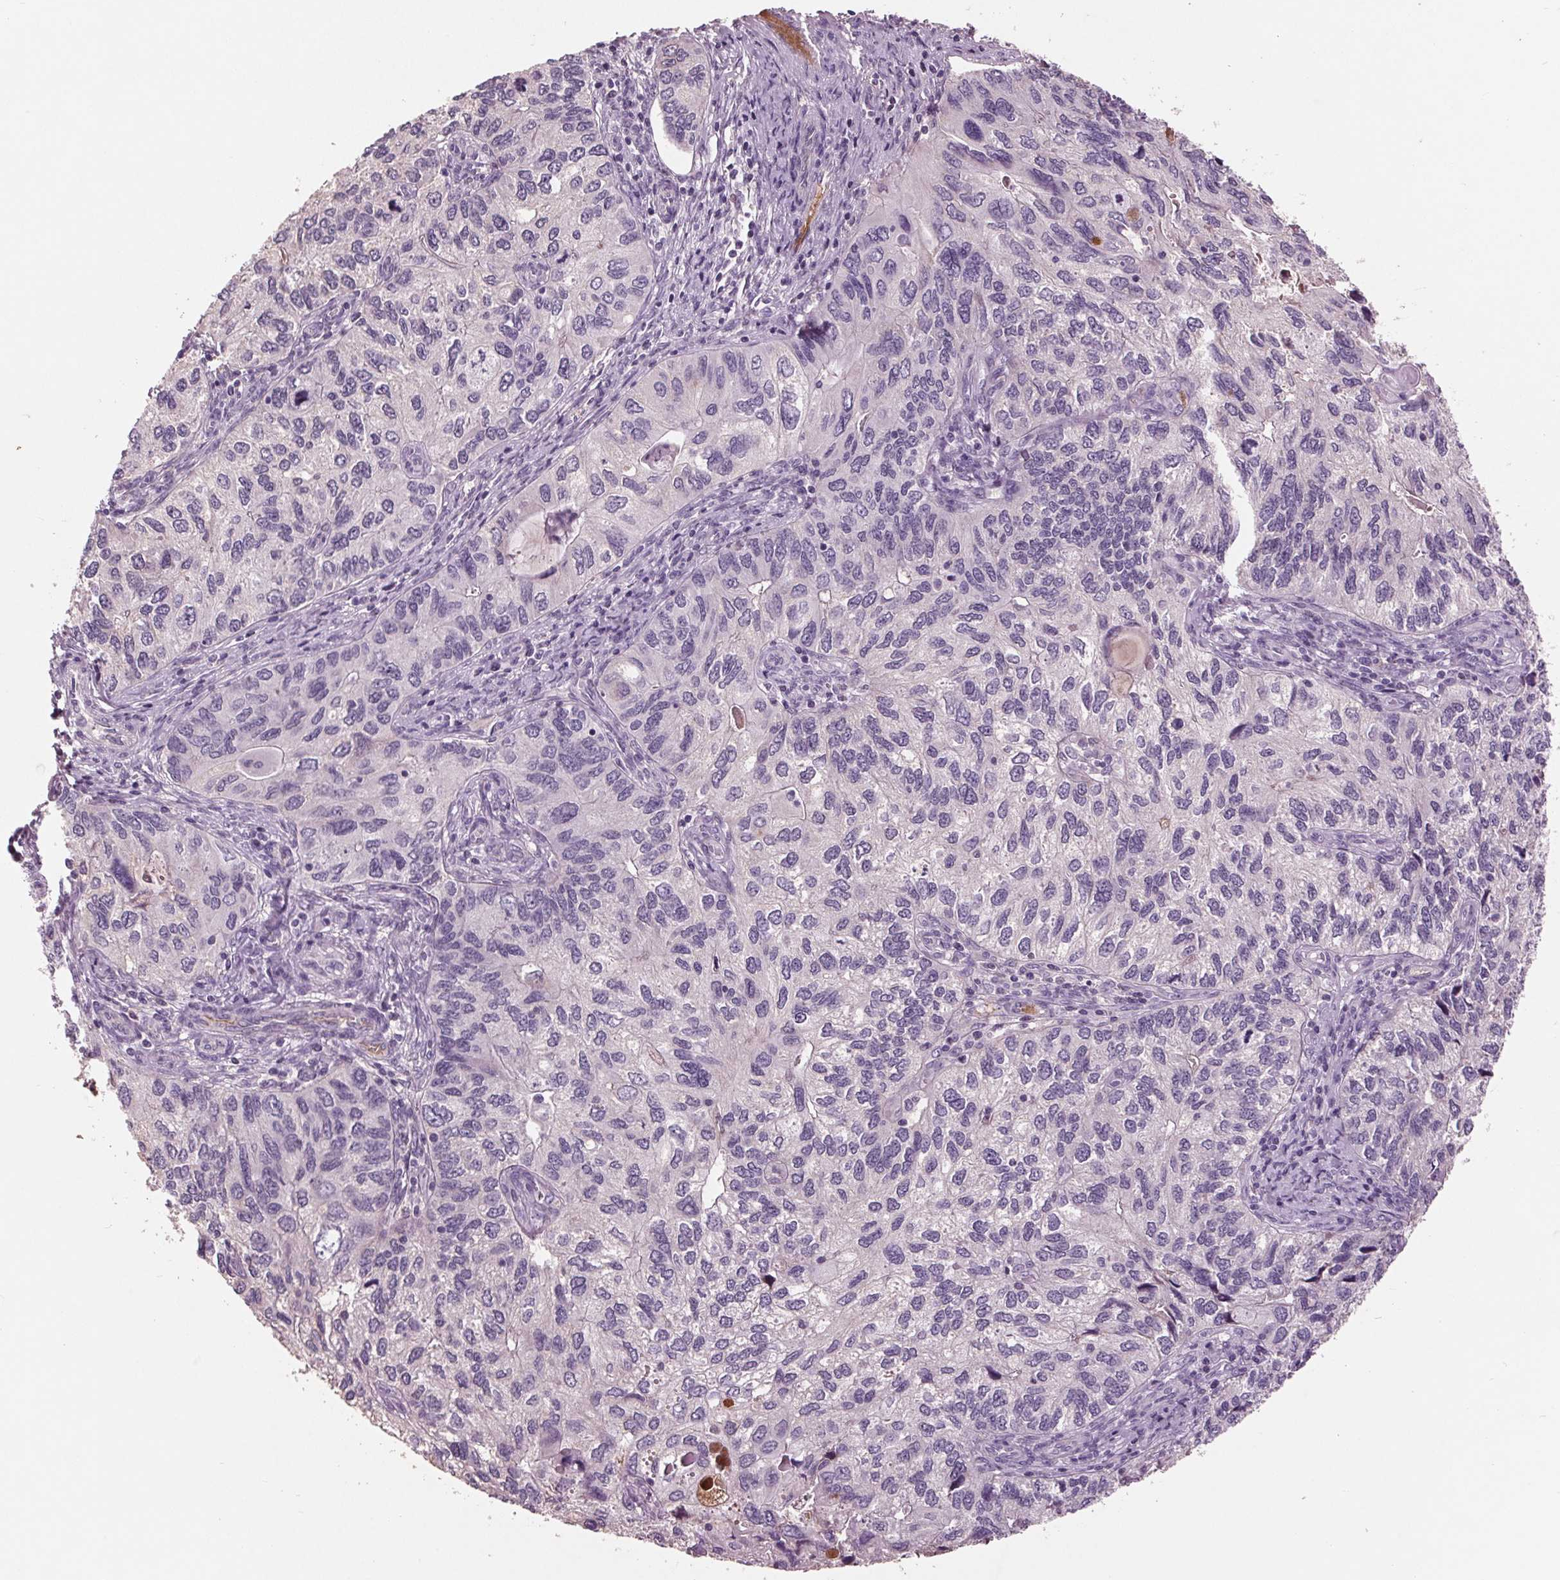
{"staining": {"intensity": "negative", "quantity": "none", "location": "none"}, "tissue": "endometrial cancer", "cell_type": "Tumor cells", "image_type": "cancer", "snomed": [{"axis": "morphology", "description": "Carcinoma, NOS"}, {"axis": "topography", "description": "Uterus"}], "caption": "This is an IHC histopathology image of endometrial cancer (carcinoma). There is no positivity in tumor cells.", "gene": "C6", "patient": {"sex": "female", "age": 76}}